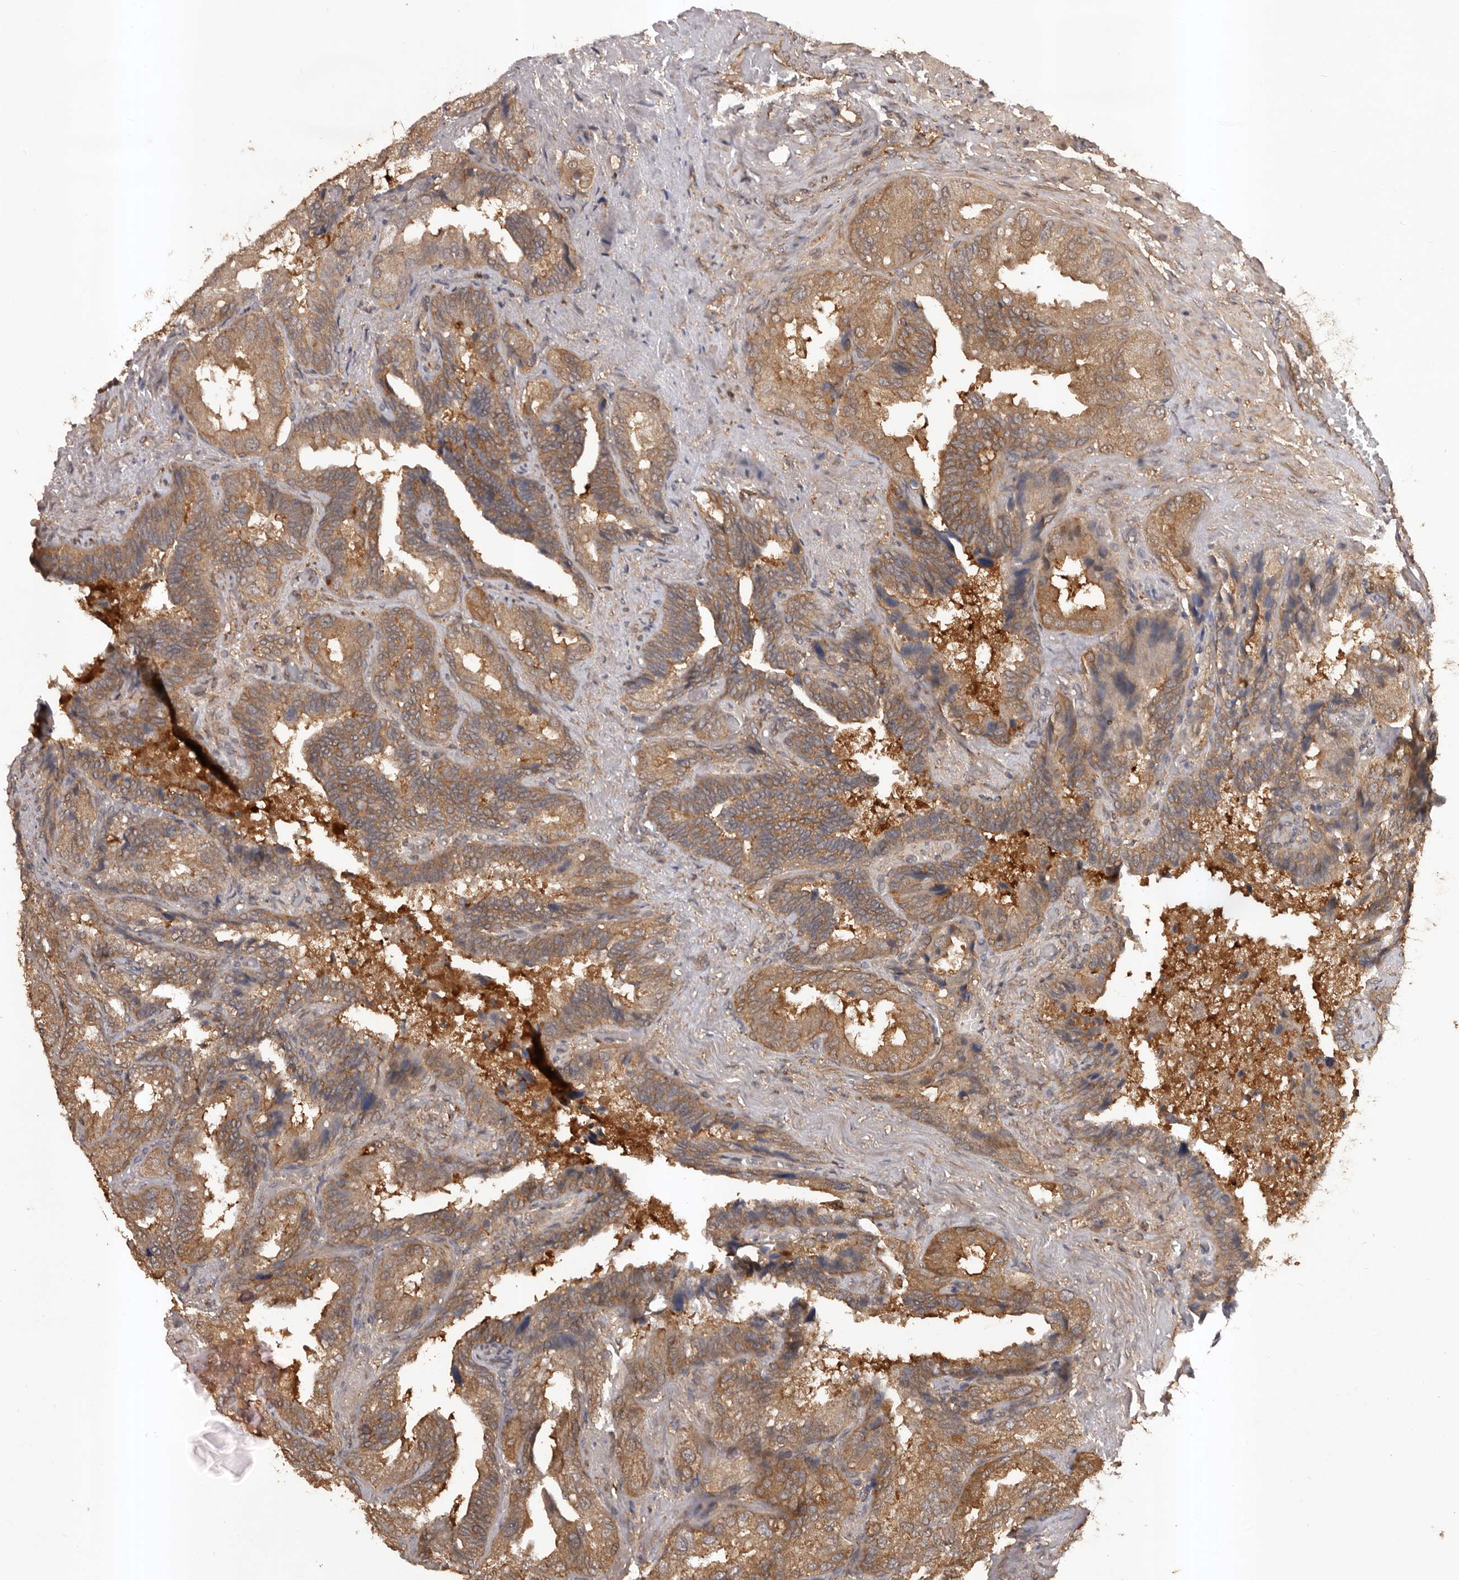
{"staining": {"intensity": "moderate", "quantity": ">75%", "location": "cytoplasmic/membranous"}, "tissue": "seminal vesicle", "cell_type": "Glandular cells", "image_type": "normal", "snomed": [{"axis": "morphology", "description": "Normal tissue, NOS"}, {"axis": "topography", "description": "Seminal veicle"}, {"axis": "topography", "description": "Peripheral nerve tissue"}], "caption": "Moderate cytoplasmic/membranous protein positivity is seen in approximately >75% of glandular cells in seminal vesicle.", "gene": "SLC22A3", "patient": {"sex": "male", "age": 63}}